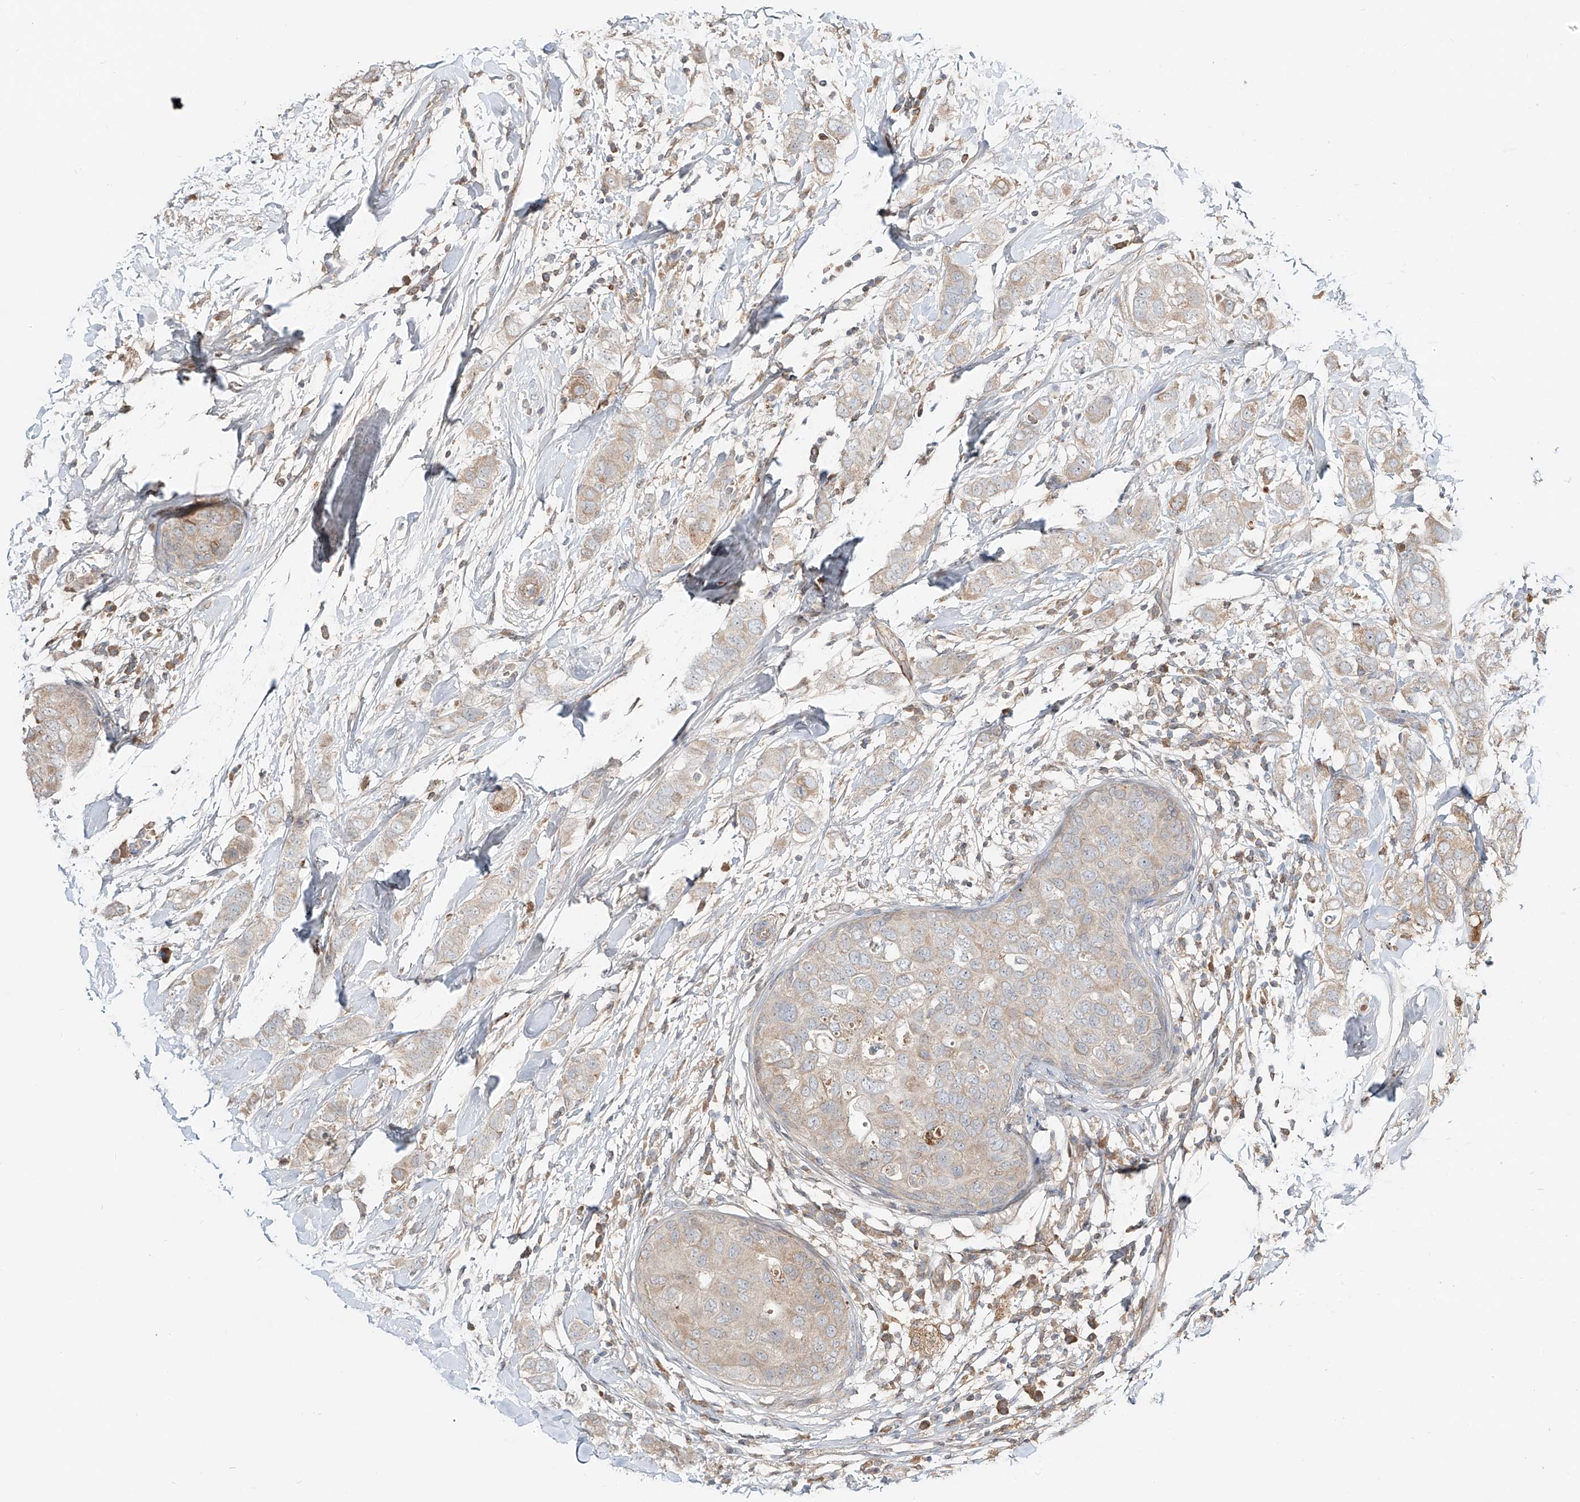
{"staining": {"intensity": "weak", "quantity": "<25%", "location": "cytoplasmic/membranous"}, "tissue": "breast cancer", "cell_type": "Tumor cells", "image_type": "cancer", "snomed": [{"axis": "morphology", "description": "Duct carcinoma"}, {"axis": "topography", "description": "Breast"}], "caption": "DAB (3,3'-diaminobenzidine) immunohistochemical staining of breast cancer exhibits no significant staining in tumor cells. (Stains: DAB (3,3'-diaminobenzidine) IHC with hematoxylin counter stain, Microscopy: brightfield microscopy at high magnification).", "gene": "ERO1A", "patient": {"sex": "female", "age": 50}}